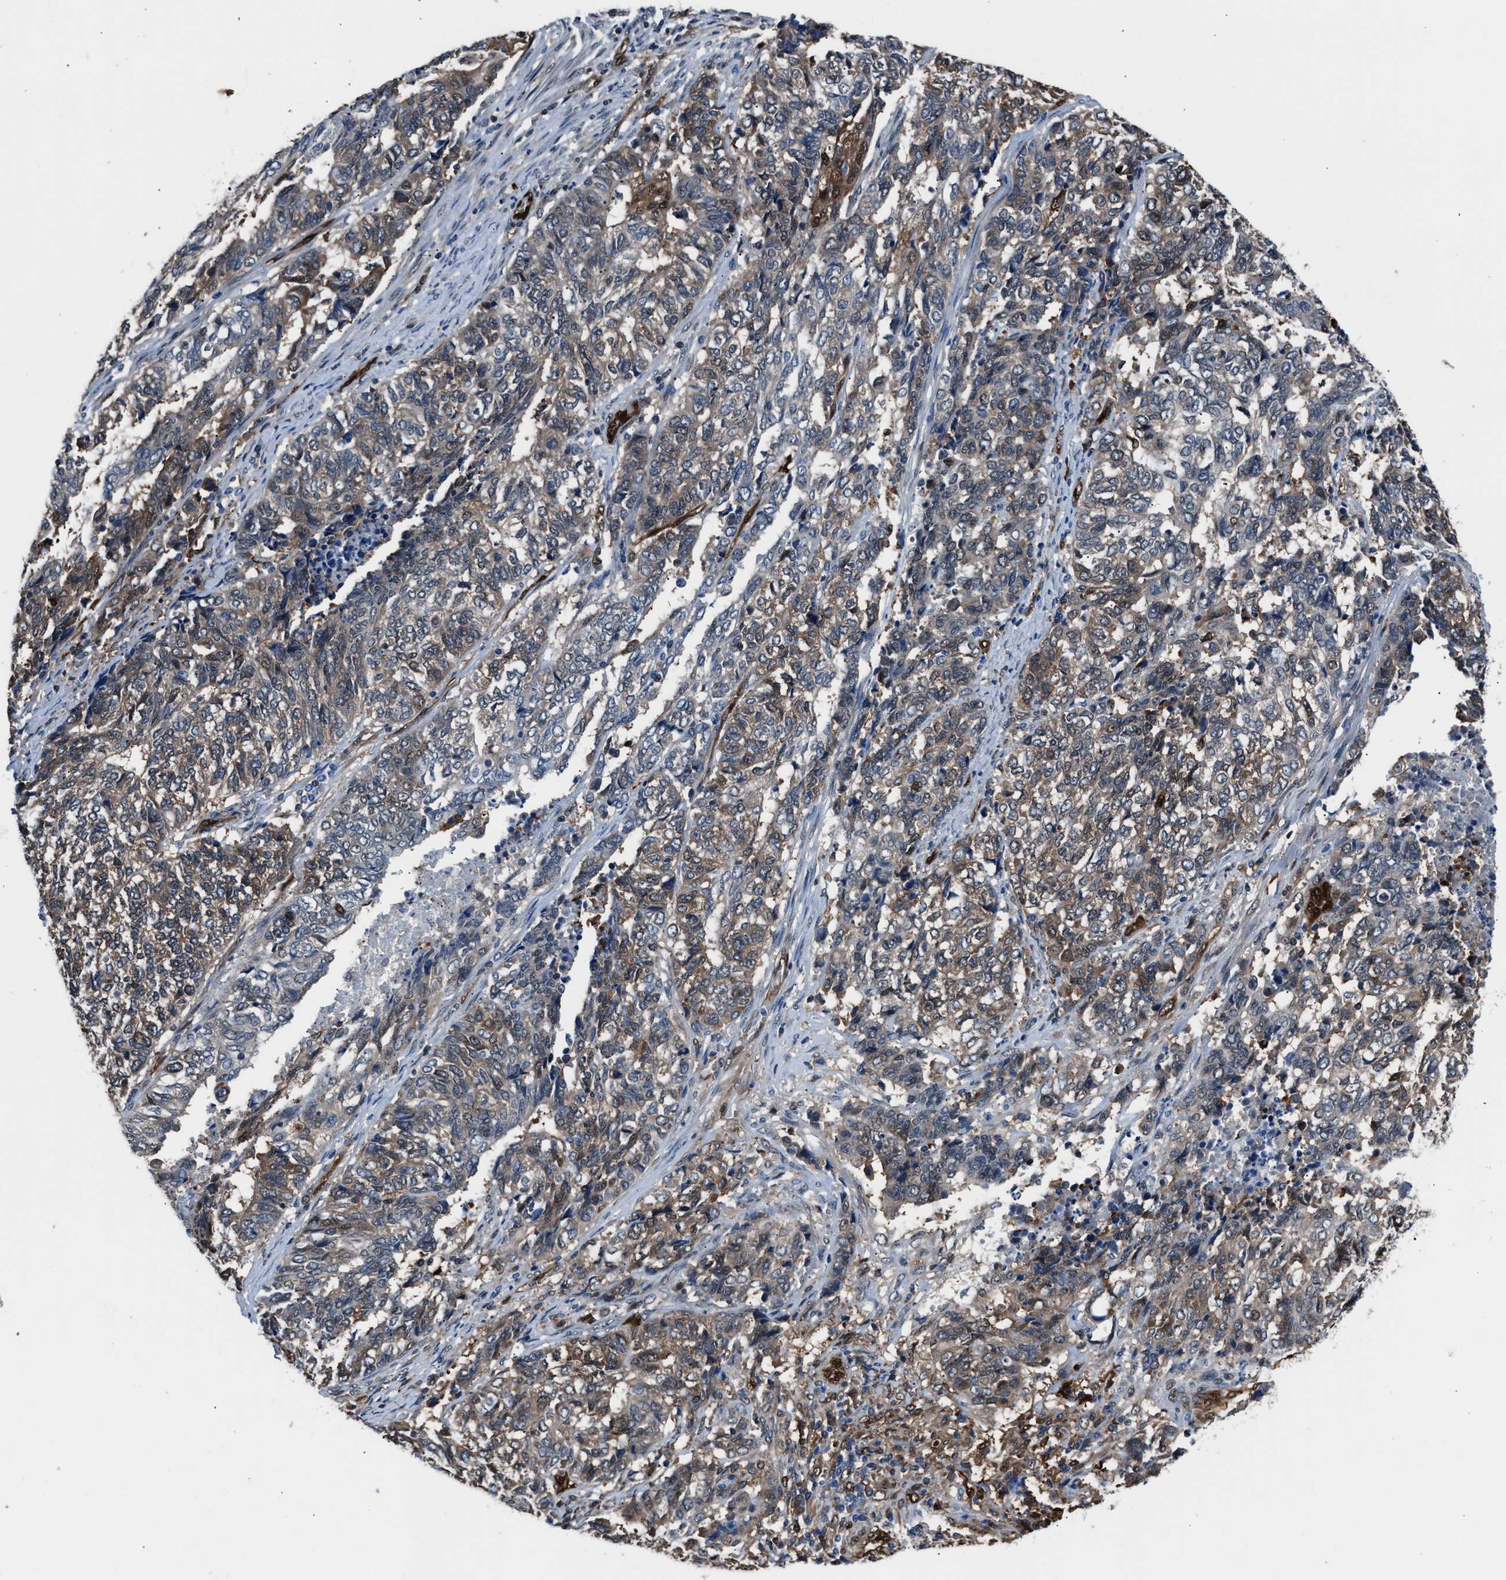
{"staining": {"intensity": "weak", "quantity": "25%-75%", "location": "cytoplasmic/membranous"}, "tissue": "endometrial cancer", "cell_type": "Tumor cells", "image_type": "cancer", "snomed": [{"axis": "morphology", "description": "Adenocarcinoma, NOS"}, {"axis": "topography", "description": "Endometrium"}], "caption": "Protein analysis of adenocarcinoma (endometrial) tissue demonstrates weak cytoplasmic/membranous expression in approximately 25%-75% of tumor cells.", "gene": "PPA1", "patient": {"sex": "female", "age": 80}}